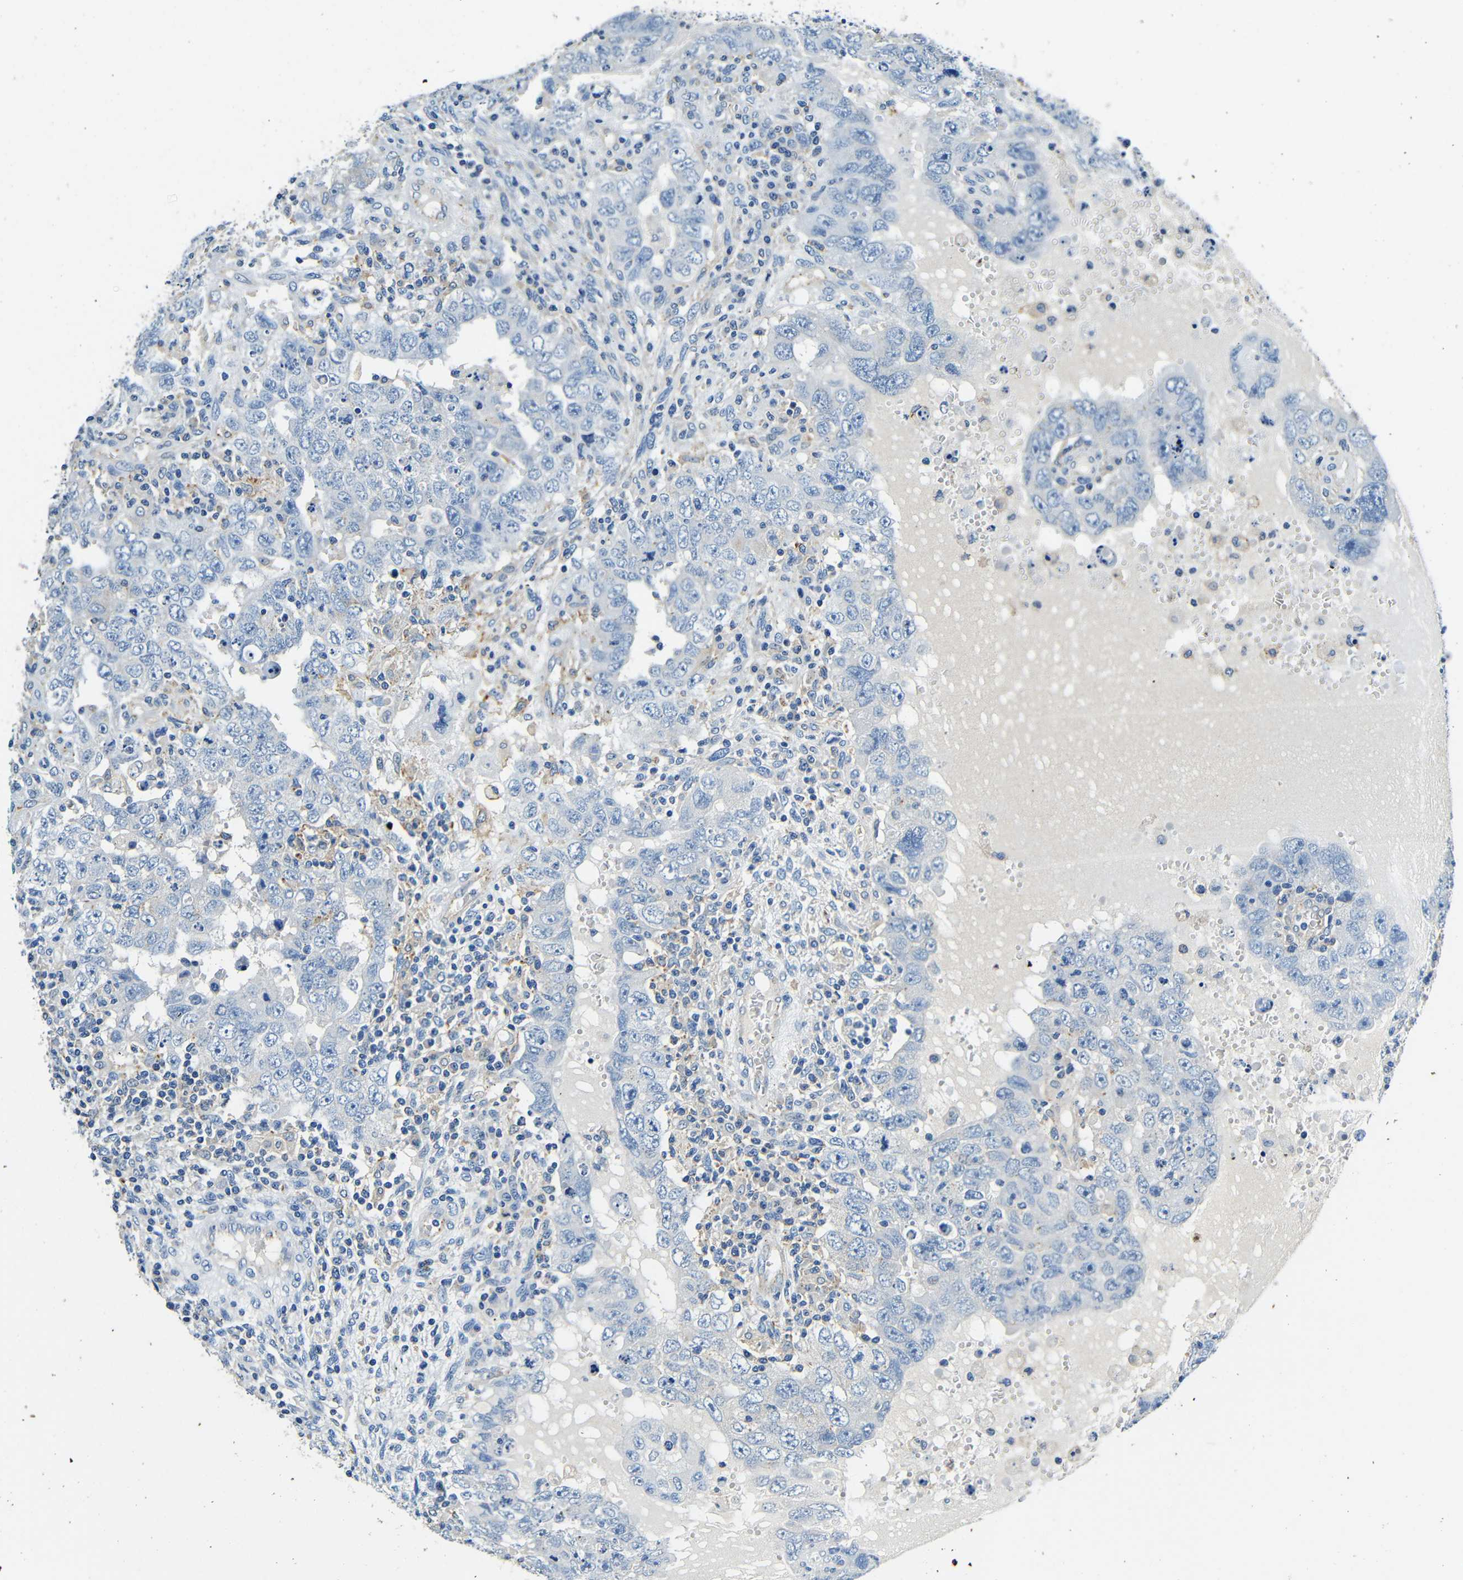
{"staining": {"intensity": "negative", "quantity": "none", "location": "none"}, "tissue": "testis cancer", "cell_type": "Tumor cells", "image_type": "cancer", "snomed": [{"axis": "morphology", "description": "Carcinoma, Embryonal, NOS"}, {"axis": "topography", "description": "Testis"}], "caption": "A photomicrograph of testis cancer stained for a protein demonstrates no brown staining in tumor cells. Brightfield microscopy of immunohistochemistry stained with DAB (brown) and hematoxylin (blue), captured at high magnification.", "gene": "FMO5", "patient": {"sex": "male", "age": 26}}